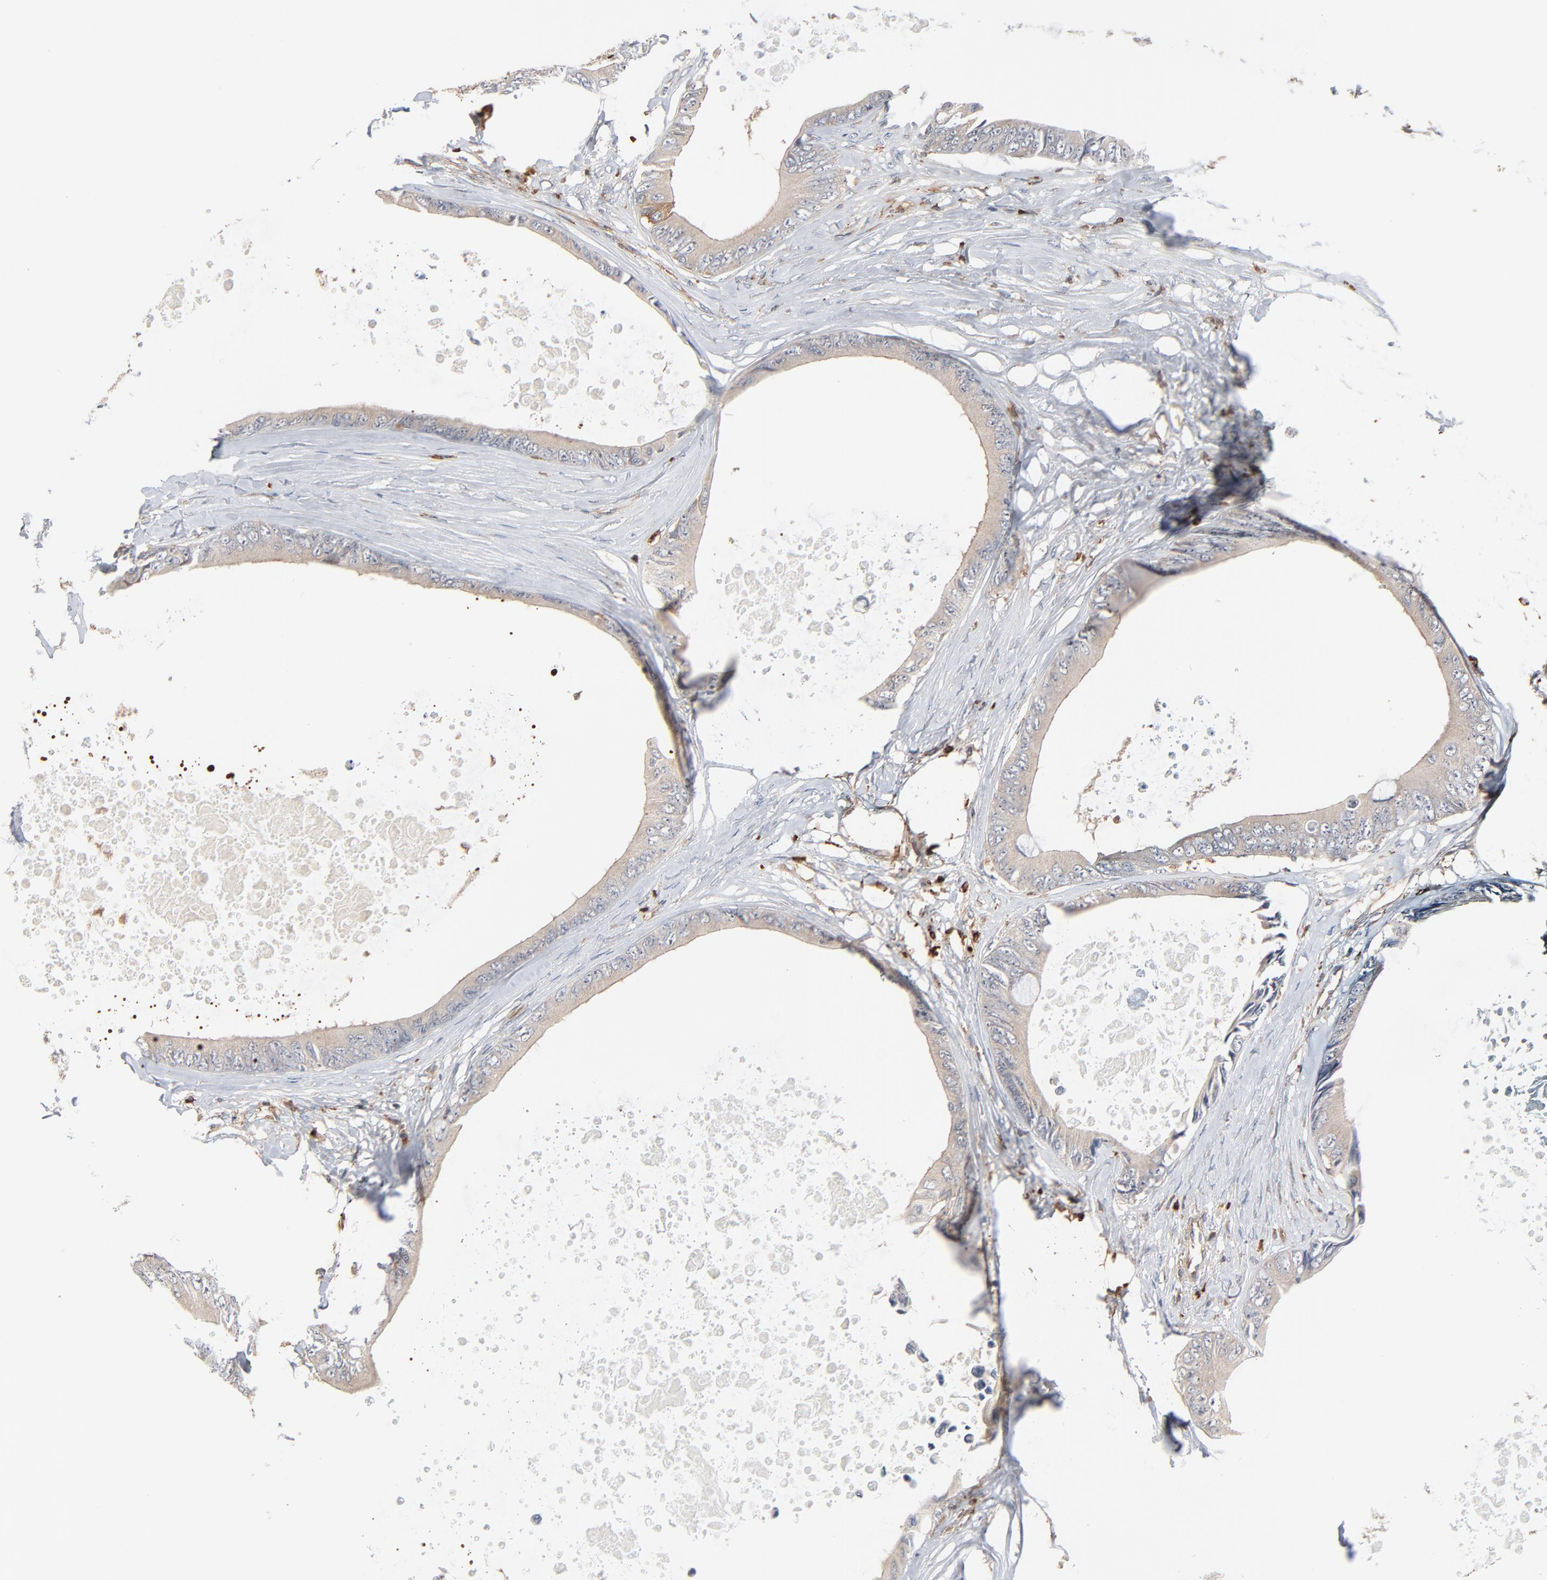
{"staining": {"intensity": "weak", "quantity": ">75%", "location": "cytoplasmic/membranous"}, "tissue": "colorectal cancer", "cell_type": "Tumor cells", "image_type": "cancer", "snomed": [{"axis": "morphology", "description": "Normal tissue, NOS"}, {"axis": "morphology", "description": "Adenocarcinoma, NOS"}, {"axis": "topography", "description": "Rectum"}, {"axis": "topography", "description": "Peripheral nerve tissue"}], "caption": "Brown immunohistochemical staining in colorectal cancer (adenocarcinoma) shows weak cytoplasmic/membranous expression in approximately >75% of tumor cells.", "gene": "SH3KBP1", "patient": {"sex": "female", "age": 77}}